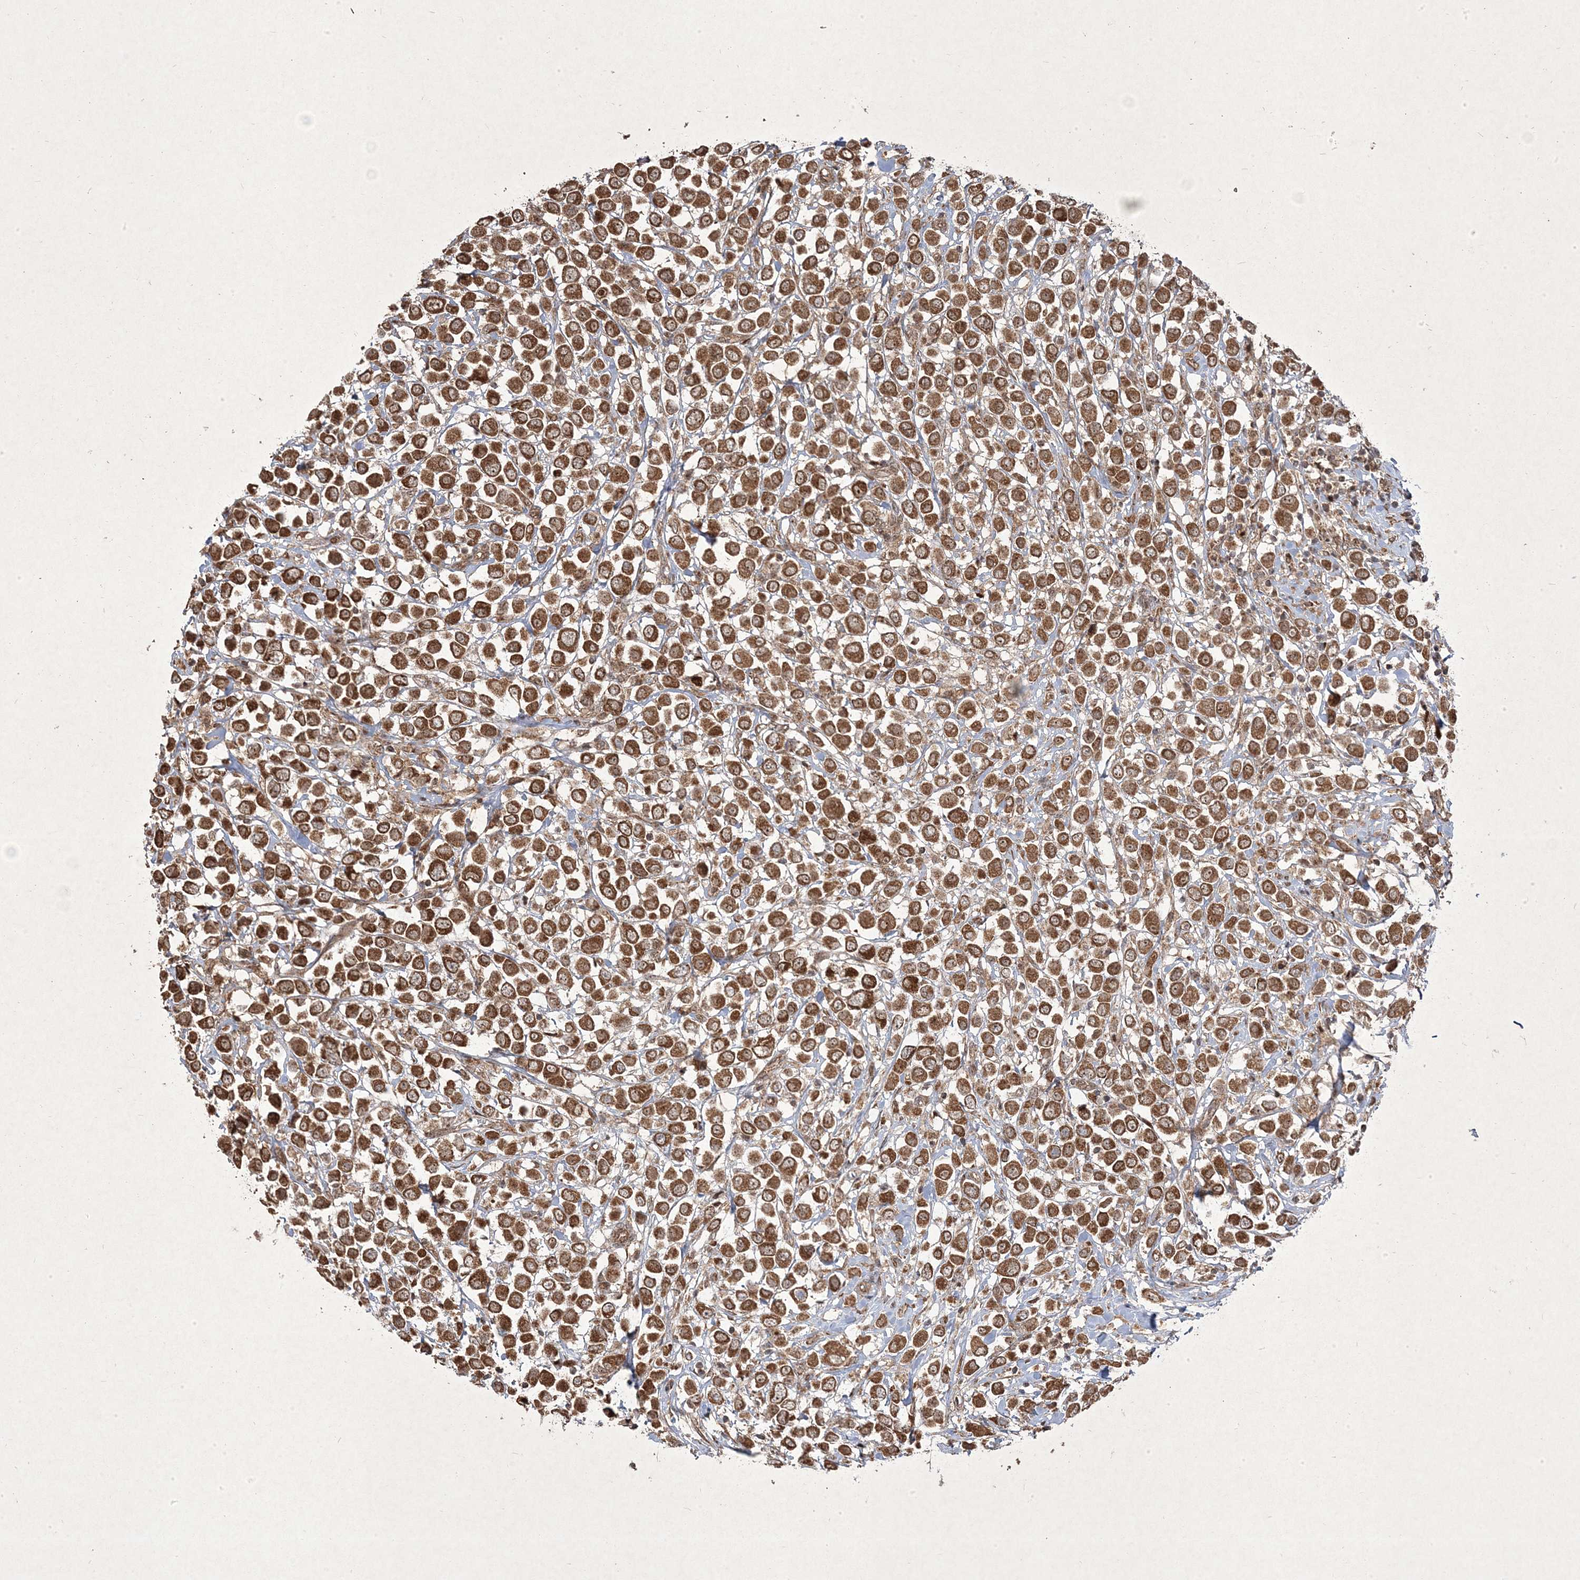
{"staining": {"intensity": "moderate", "quantity": ">75%", "location": "cytoplasmic/membranous,nuclear"}, "tissue": "breast cancer", "cell_type": "Tumor cells", "image_type": "cancer", "snomed": [{"axis": "morphology", "description": "Duct carcinoma"}, {"axis": "topography", "description": "Breast"}], "caption": "Immunohistochemistry (IHC) image of neoplastic tissue: breast intraductal carcinoma stained using immunohistochemistry exhibits medium levels of moderate protein expression localized specifically in the cytoplasmic/membranous and nuclear of tumor cells, appearing as a cytoplasmic/membranous and nuclear brown color.", "gene": "PLEKHM2", "patient": {"sex": "female", "age": 61}}